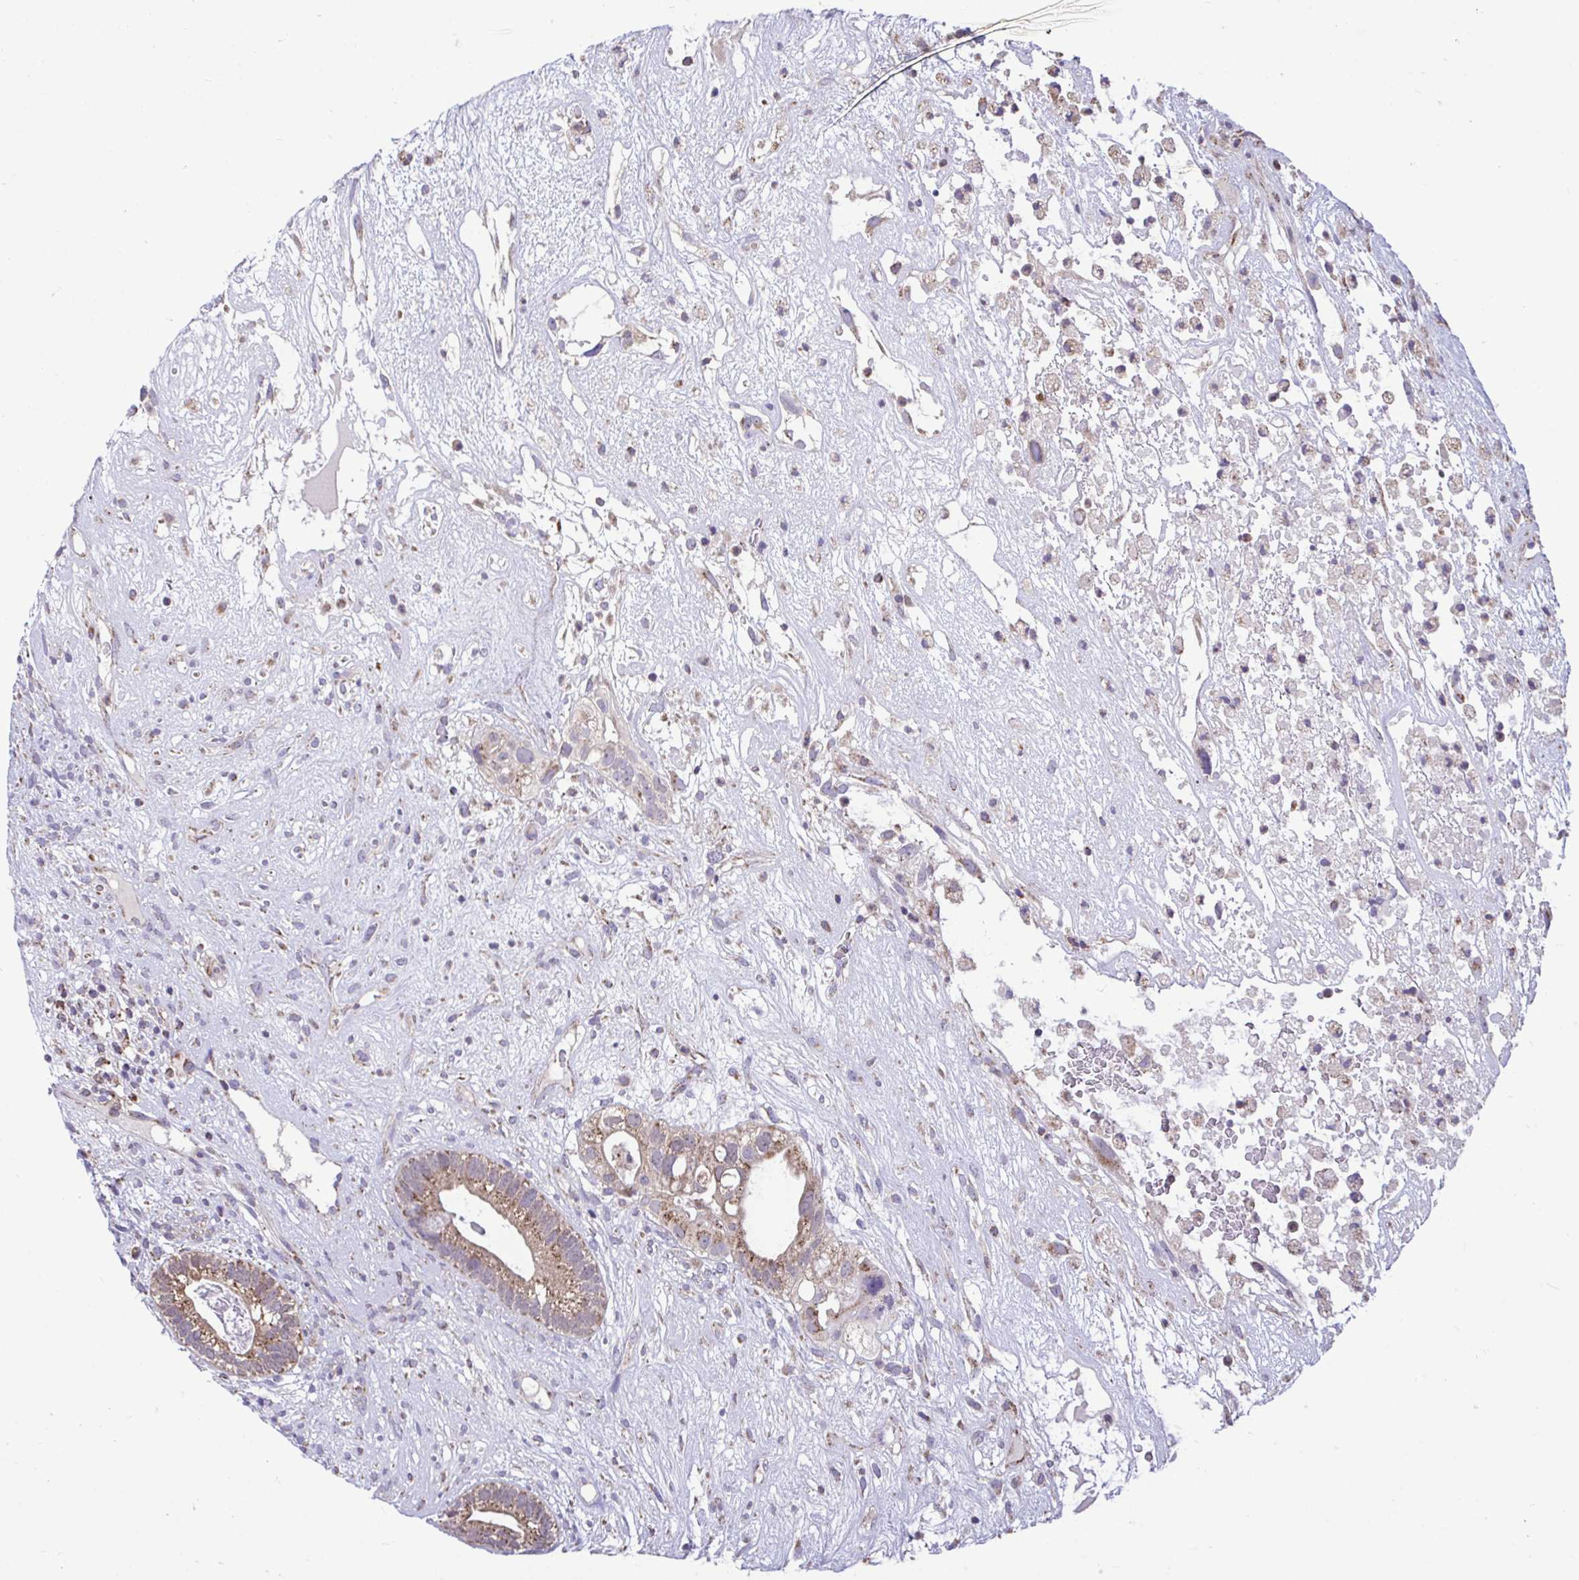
{"staining": {"intensity": "moderate", "quantity": ">75%", "location": "cytoplasmic/membranous"}, "tissue": "testis cancer", "cell_type": "Tumor cells", "image_type": "cancer", "snomed": [{"axis": "morphology", "description": "Seminoma, NOS"}, {"axis": "morphology", "description": "Carcinoma, Embryonal, NOS"}, {"axis": "topography", "description": "Testis"}], "caption": "Moderate cytoplasmic/membranous expression is present in about >75% of tumor cells in testis seminoma.", "gene": "SARS2", "patient": {"sex": "male", "age": 41}}